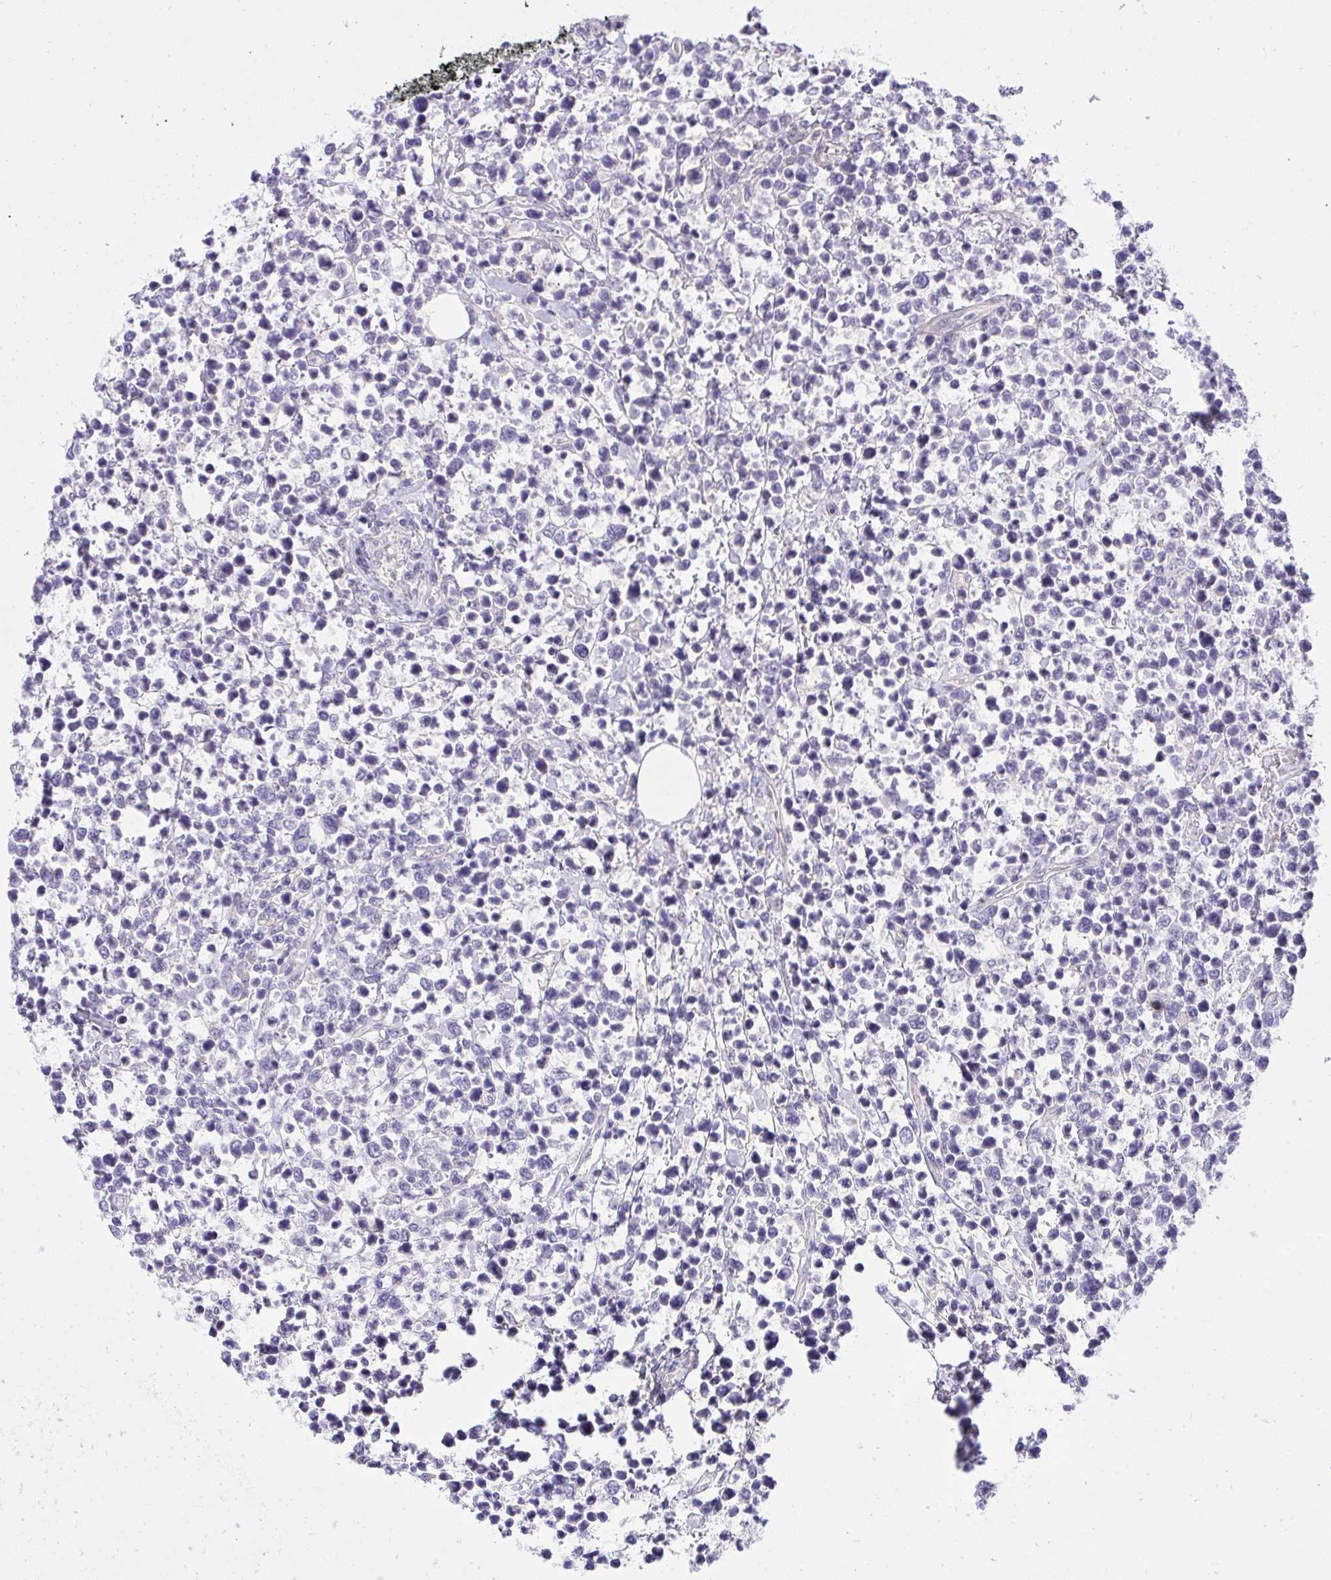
{"staining": {"intensity": "negative", "quantity": "none", "location": "none"}, "tissue": "lymphoma", "cell_type": "Tumor cells", "image_type": "cancer", "snomed": [{"axis": "morphology", "description": "Malignant lymphoma, non-Hodgkin's type, High grade"}, {"axis": "topography", "description": "Soft tissue"}], "caption": "DAB (3,3'-diaminobenzidine) immunohistochemical staining of human lymphoma reveals no significant positivity in tumor cells. The staining is performed using DAB brown chromogen with nuclei counter-stained in using hematoxylin.", "gene": "HOXD12", "patient": {"sex": "female", "age": 56}}